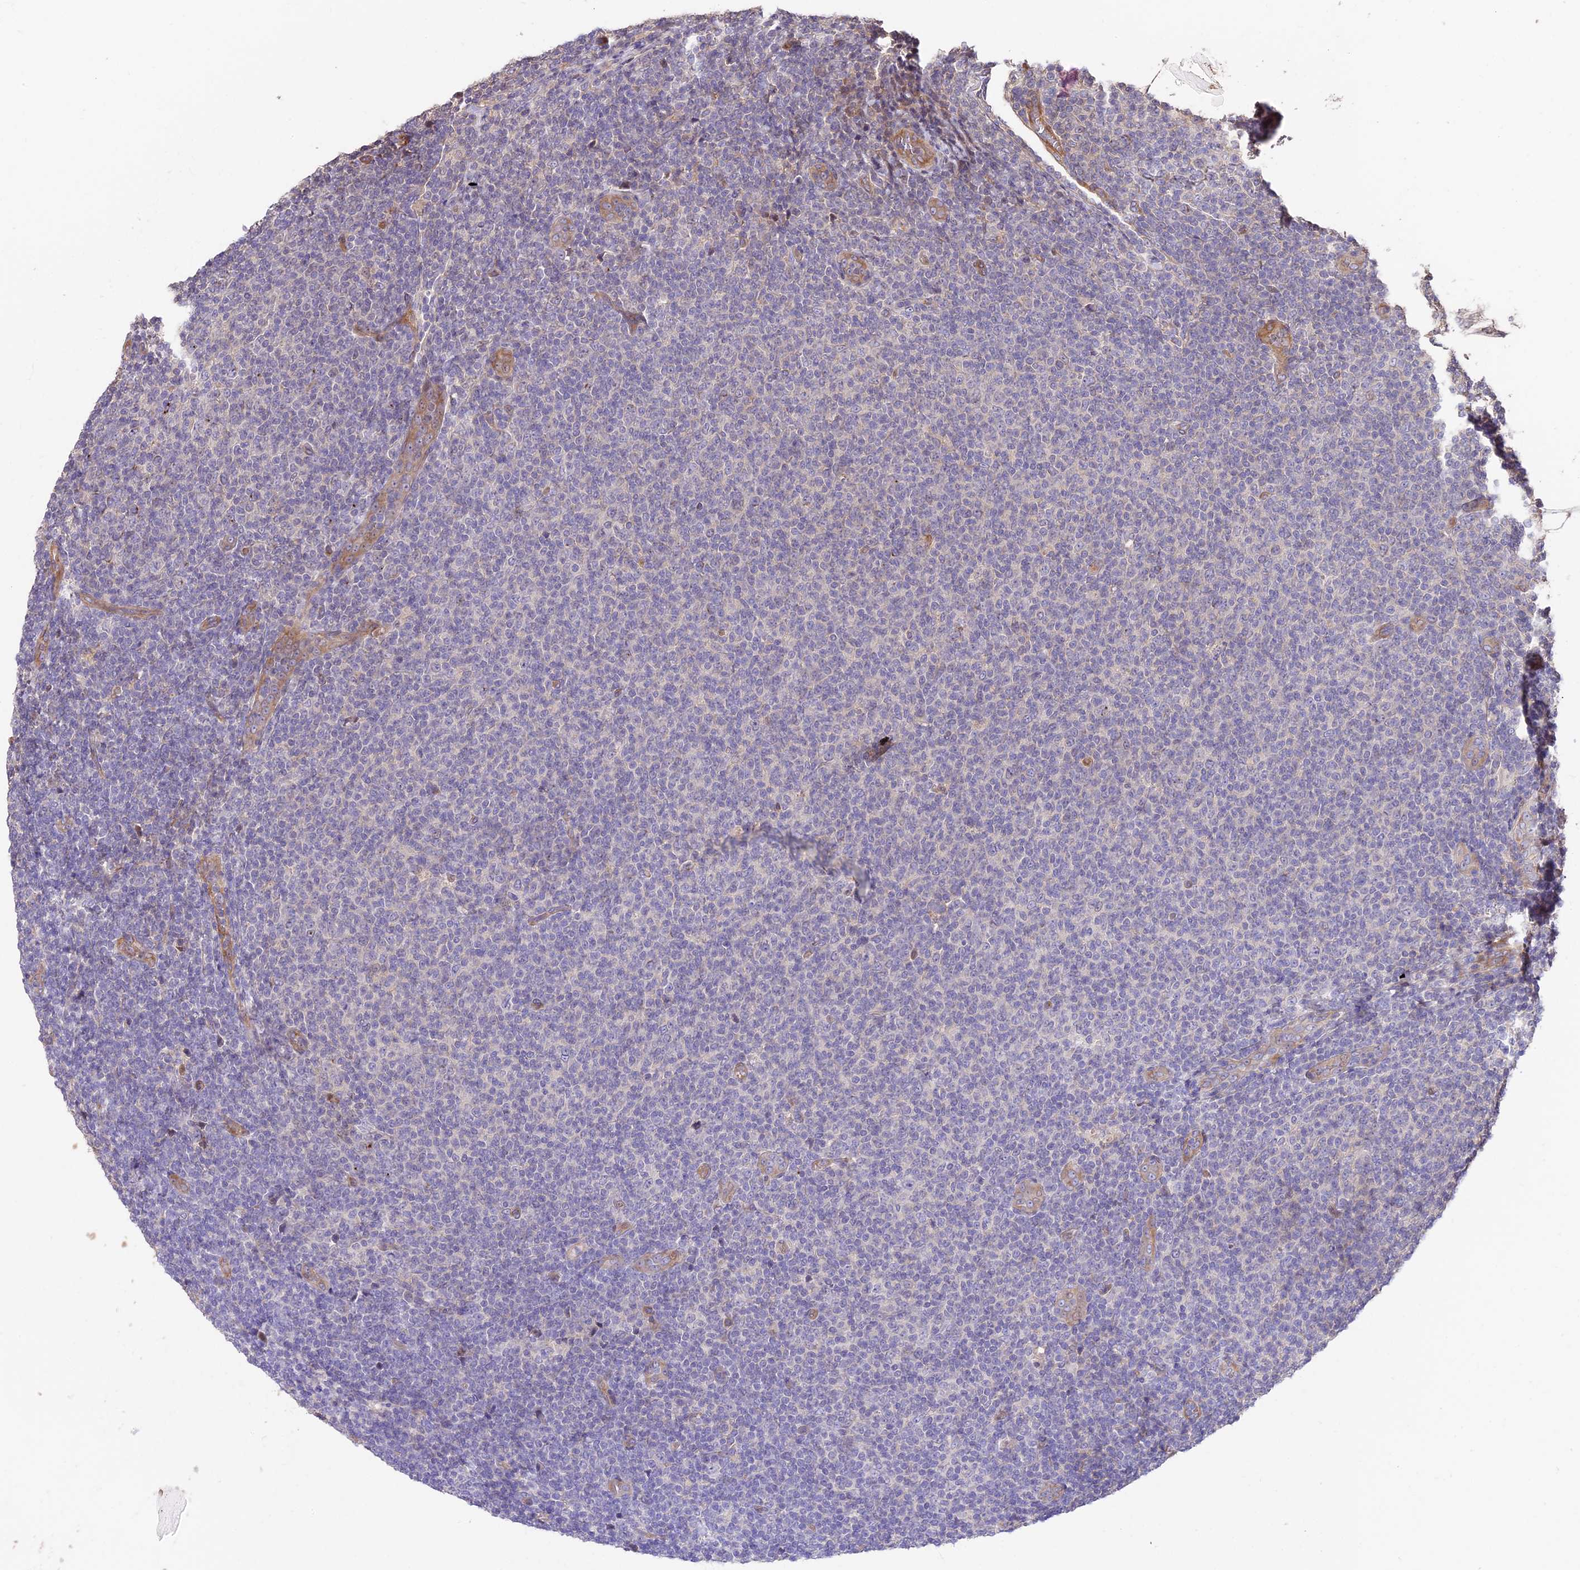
{"staining": {"intensity": "negative", "quantity": "none", "location": "none"}, "tissue": "lymphoma", "cell_type": "Tumor cells", "image_type": "cancer", "snomed": [{"axis": "morphology", "description": "Malignant lymphoma, non-Hodgkin's type, Low grade"}, {"axis": "topography", "description": "Lymph node"}], "caption": "This is an immunohistochemistry micrograph of human lymphoma. There is no positivity in tumor cells.", "gene": "PPP1R37", "patient": {"sex": "male", "age": 66}}